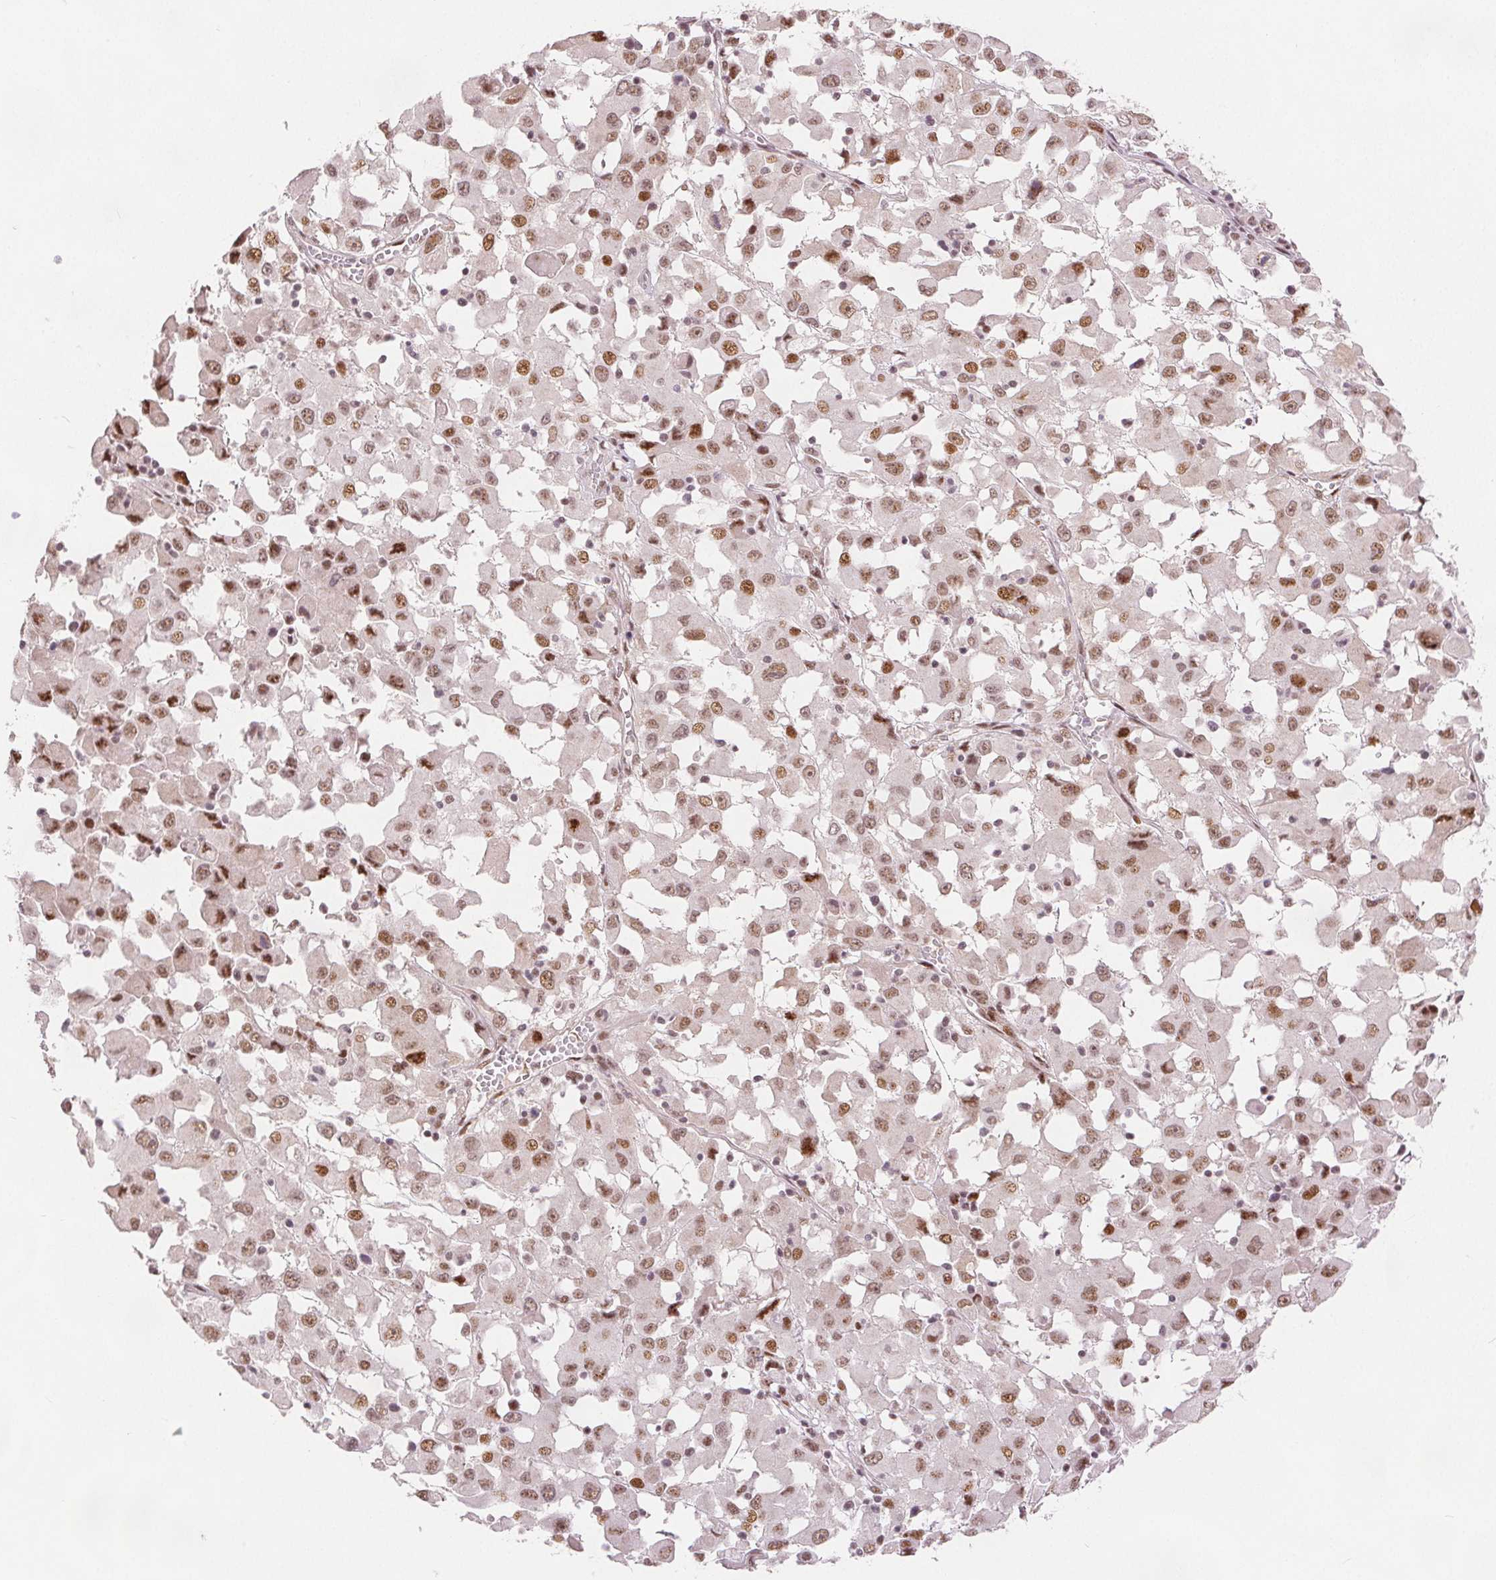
{"staining": {"intensity": "moderate", "quantity": ">75%", "location": "nuclear"}, "tissue": "melanoma", "cell_type": "Tumor cells", "image_type": "cancer", "snomed": [{"axis": "morphology", "description": "Malignant melanoma, Metastatic site"}, {"axis": "topography", "description": "Soft tissue"}], "caption": "Immunohistochemistry (DAB) staining of human melanoma reveals moderate nuclear protein positivity in approximately >75% of tumor cells.", "gene": "ZNF703", "patient": {"sex": "male", "age": 50}}